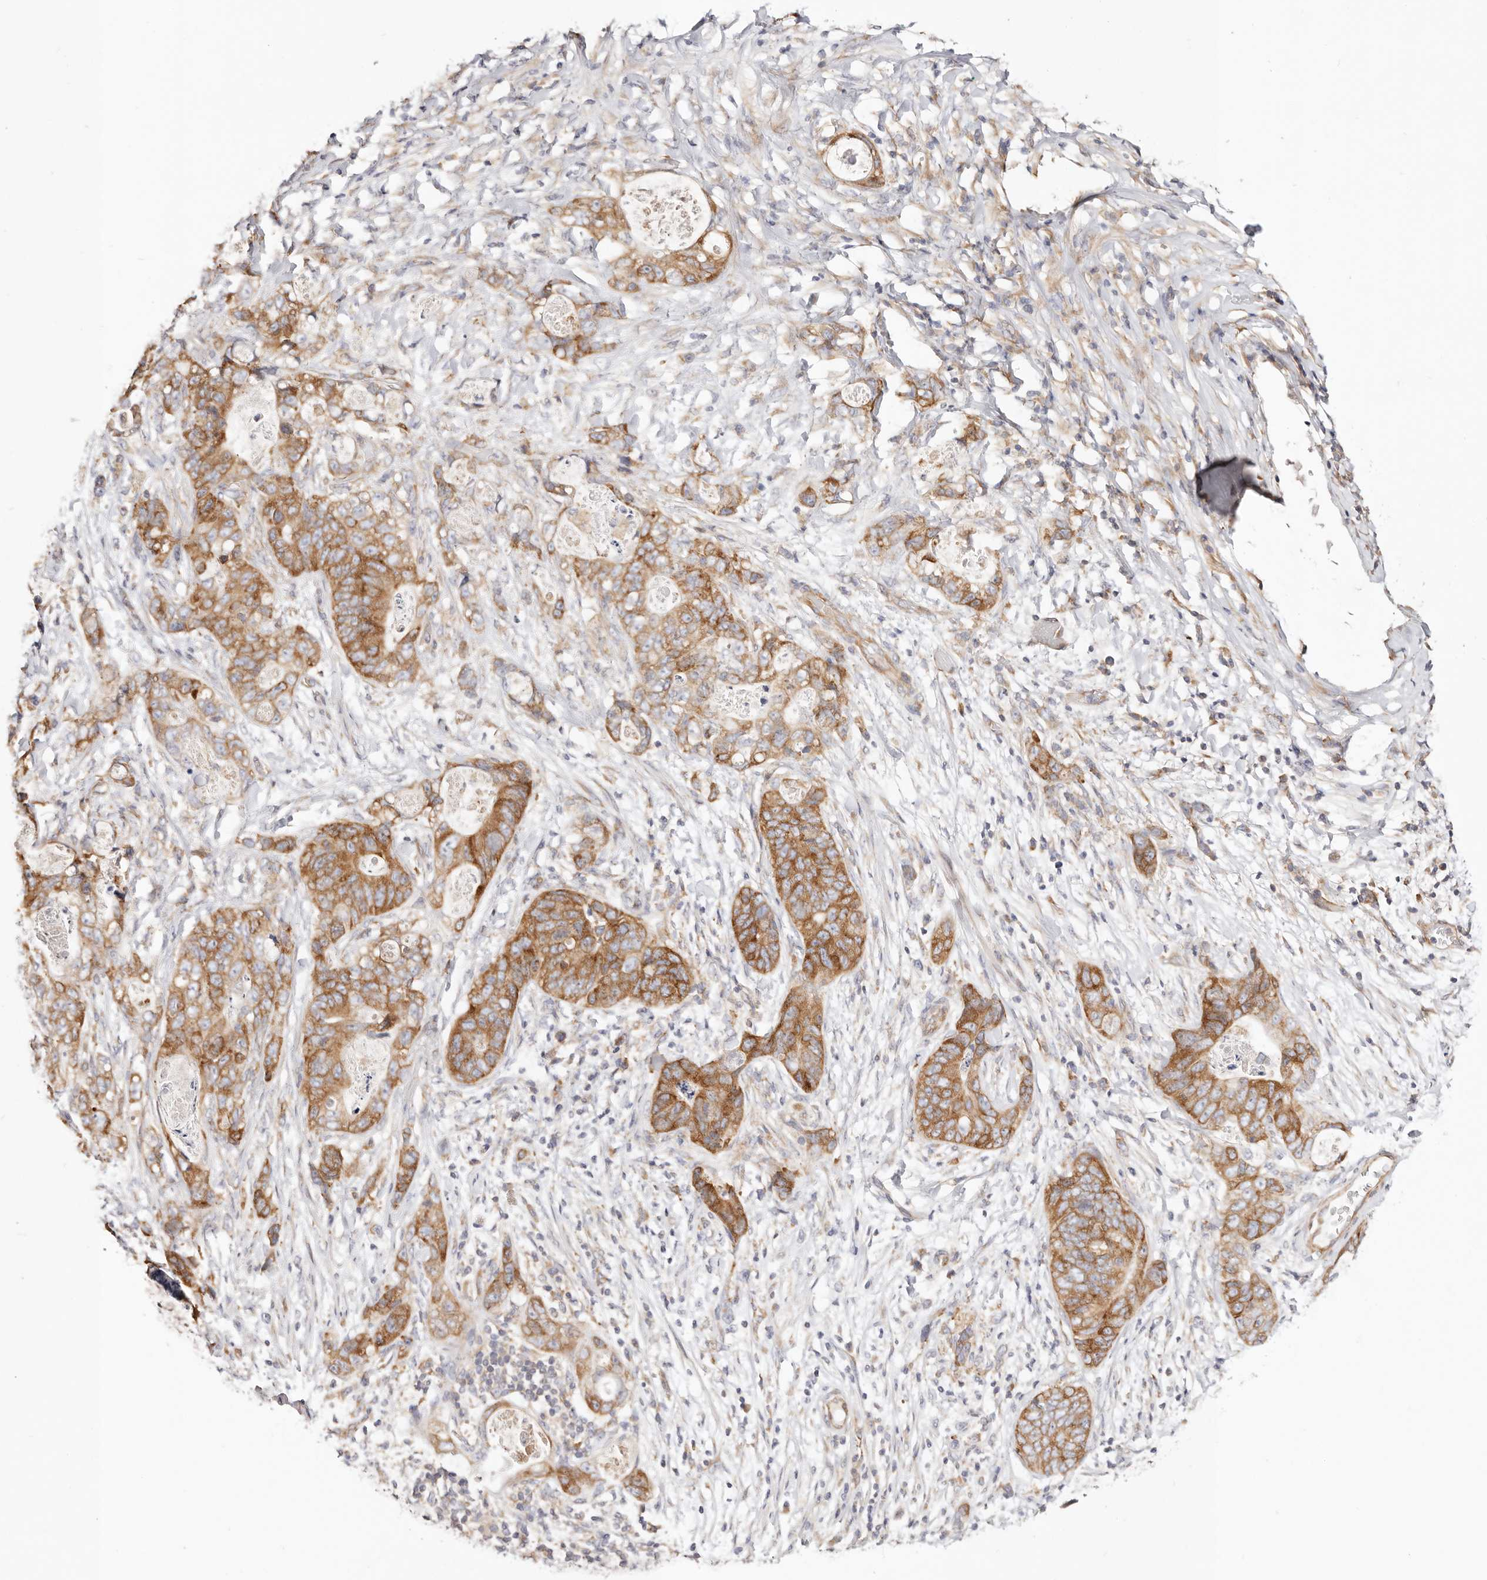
{"staining": {"intensity": "moderate", "quantity": ">75%", "location": "cytoplasmic/membranous"}, "tissue": "stomach cancer", "cell_type": "Tumor cells", "image_type": "cancer", "snomed": [{"axis": "morphology", "description": "Normal tissue, NOS"}, {"axis": "morphology", "description": "Adenocarcinoma, NOS"}, {"axis": "topography", "description": "Stomach"}], "caption": "IHC micrograph of human stomach cancer (adenocarcinoma) stained for a protein (brown), which demonstrates medium levels of moderate cytoplasmic/membranous positivity in about >75% of tumor cells.", "gene": "GNA13", "patient": {"sex": "female", "age": 89}}